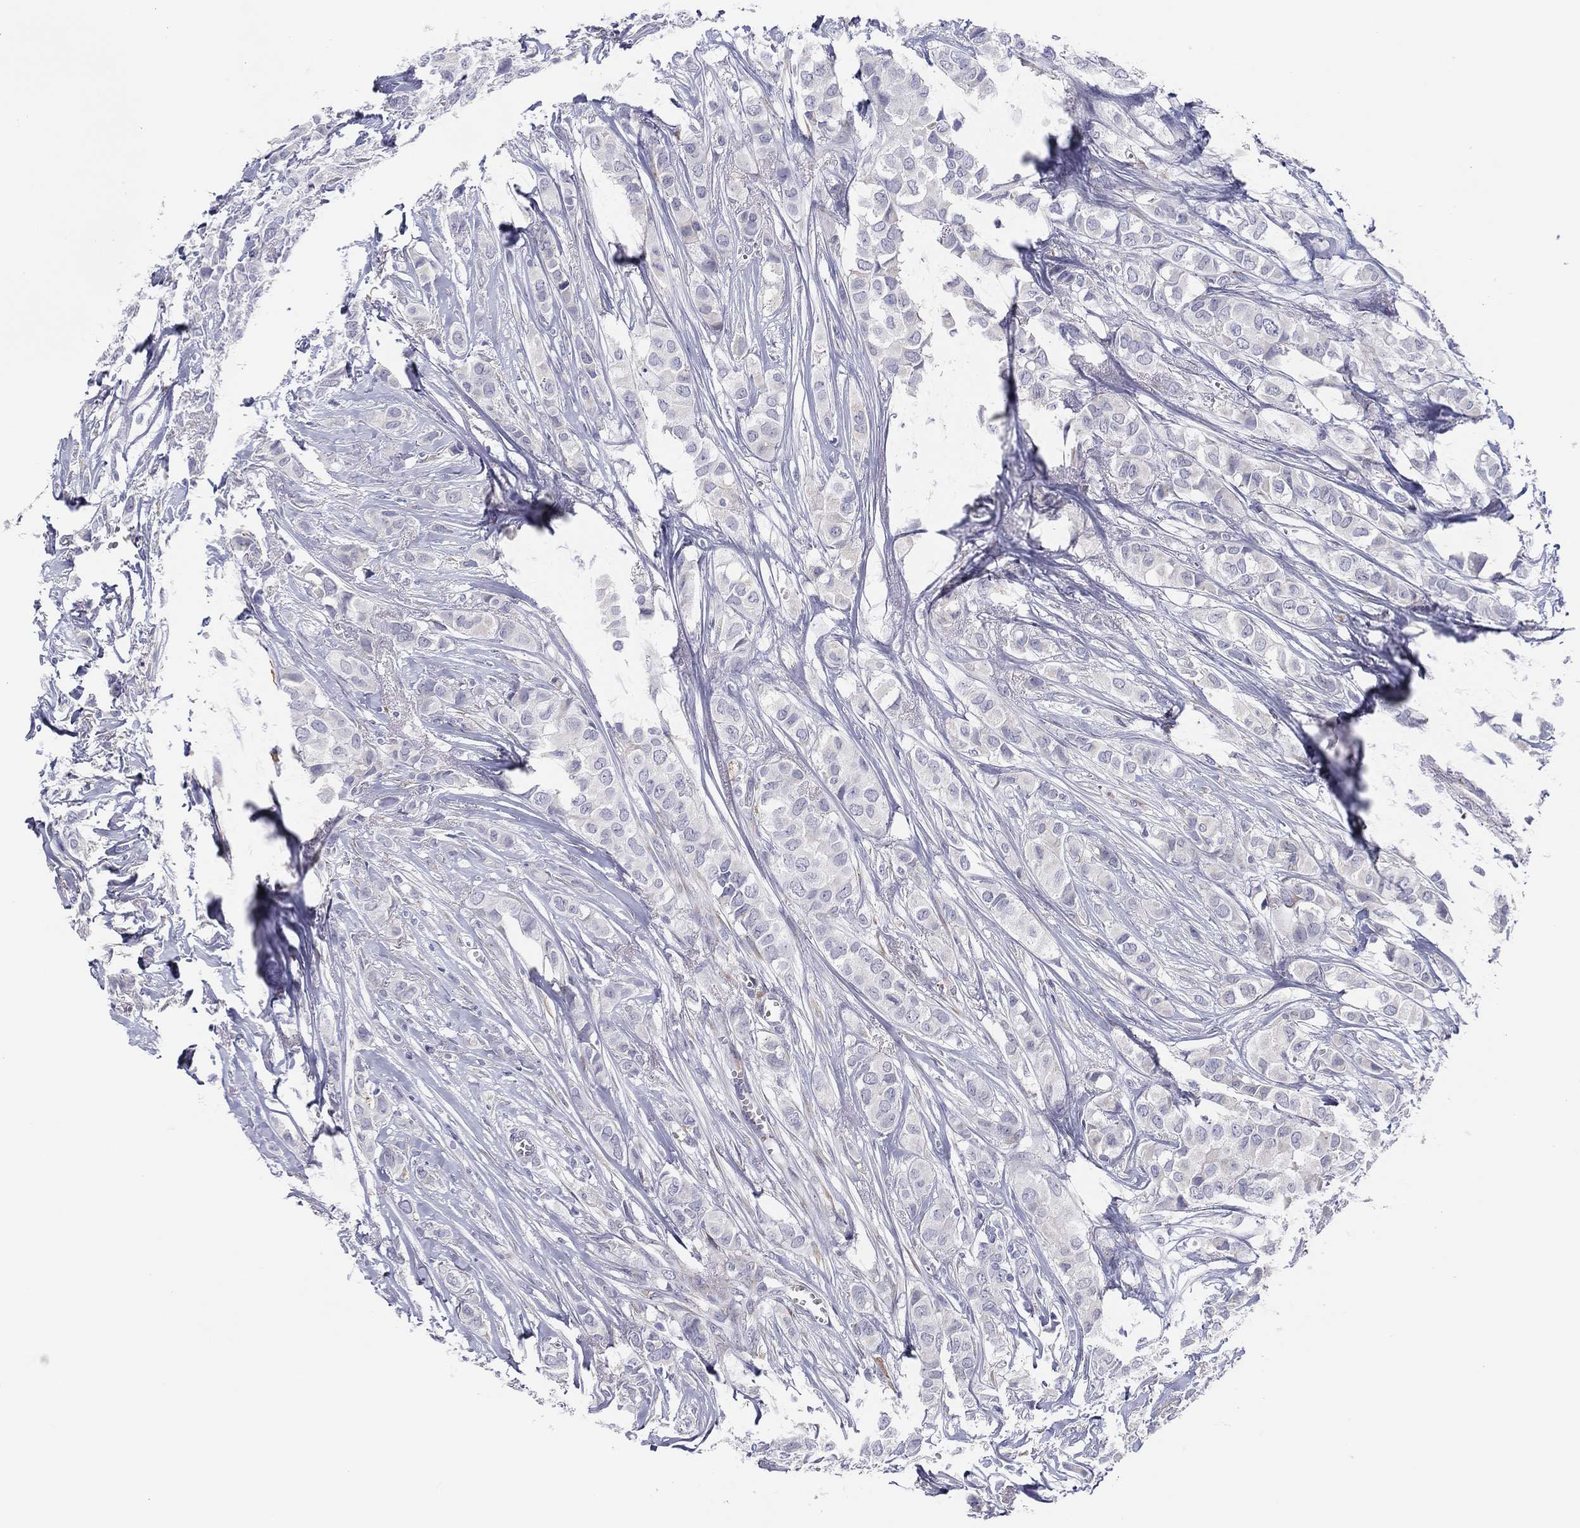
{"staining": {"intensity": "negative", "quantity": "none", "location": "none"}, "tissue": "breast cancer", "cell_type": "Tumor cells", "image_type": "cancer", "snomed": [{"axis": "morphology", "description": "Duct carcinoma"}, {"axis": "topography", "description": "Breast"}], "caption": "Breast intraductal carcinoma was stained to show a protein in brown. There is no significant staining in tumor cells.", "gene": "MLF1", "patient": {"sex": "female", "age": 85}}